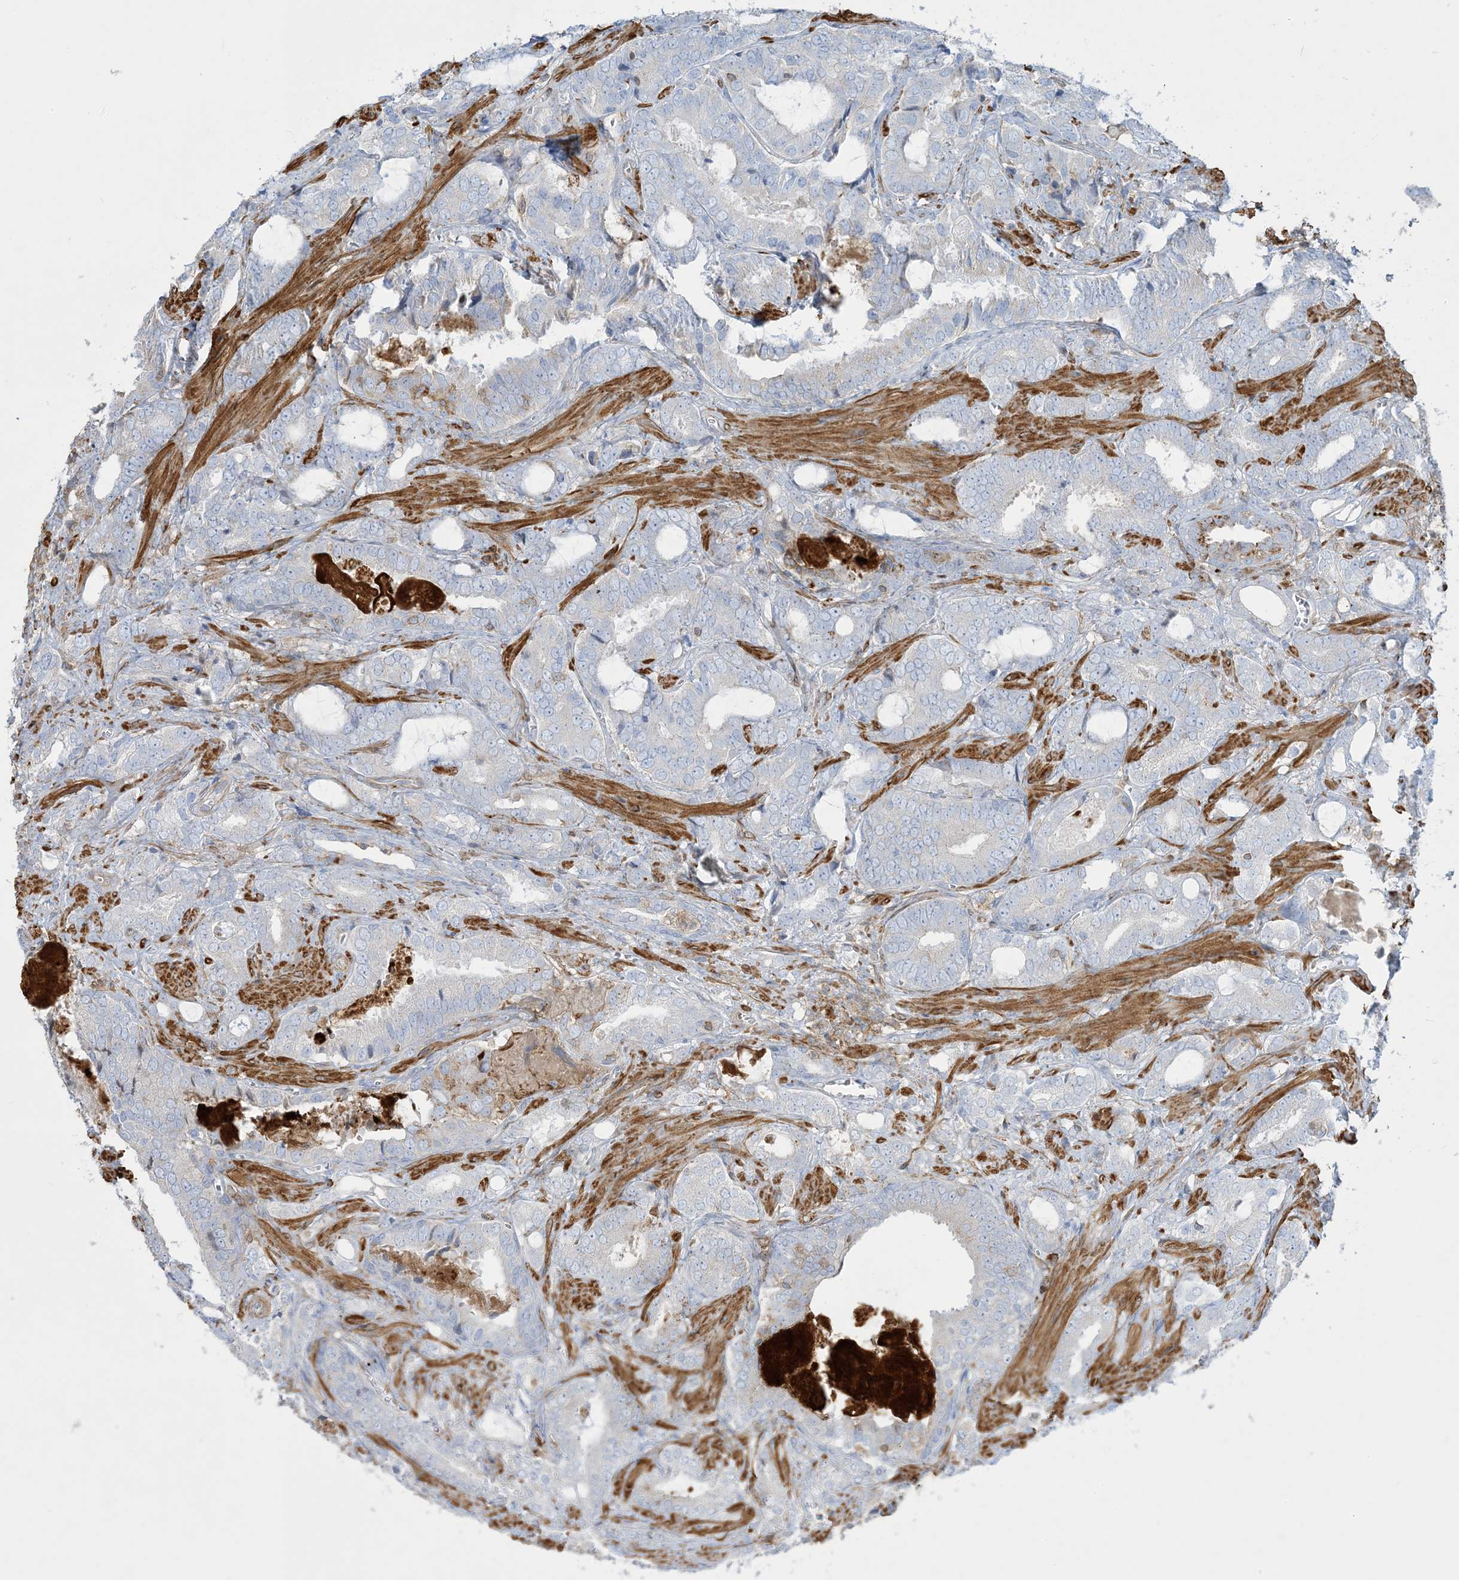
{"staining": {"intensity": "moderate", "quantity": "<25%", "location": "cytoplasmic/membranous"}, "tissue": "prostate cancer", "cell_type": "Tumor cells", "image_type": "cancer", "snomed": [{"axis": "morphology", "description": "Adenocarcinoma, High grade"}, {"axis": "topography", "description": "Prostate and seminal vesicle, NOS"}], "caption": "A histopathology image showing moderate cytoplasmic/membranous positivity in approximately <25% of tumor cells in prostate adenocarcinoma (high-grade), as visualized by brown immunohistochemical staining.", "gene": "GTF3C2", "patient": {"sex": "male", "age": 67}}